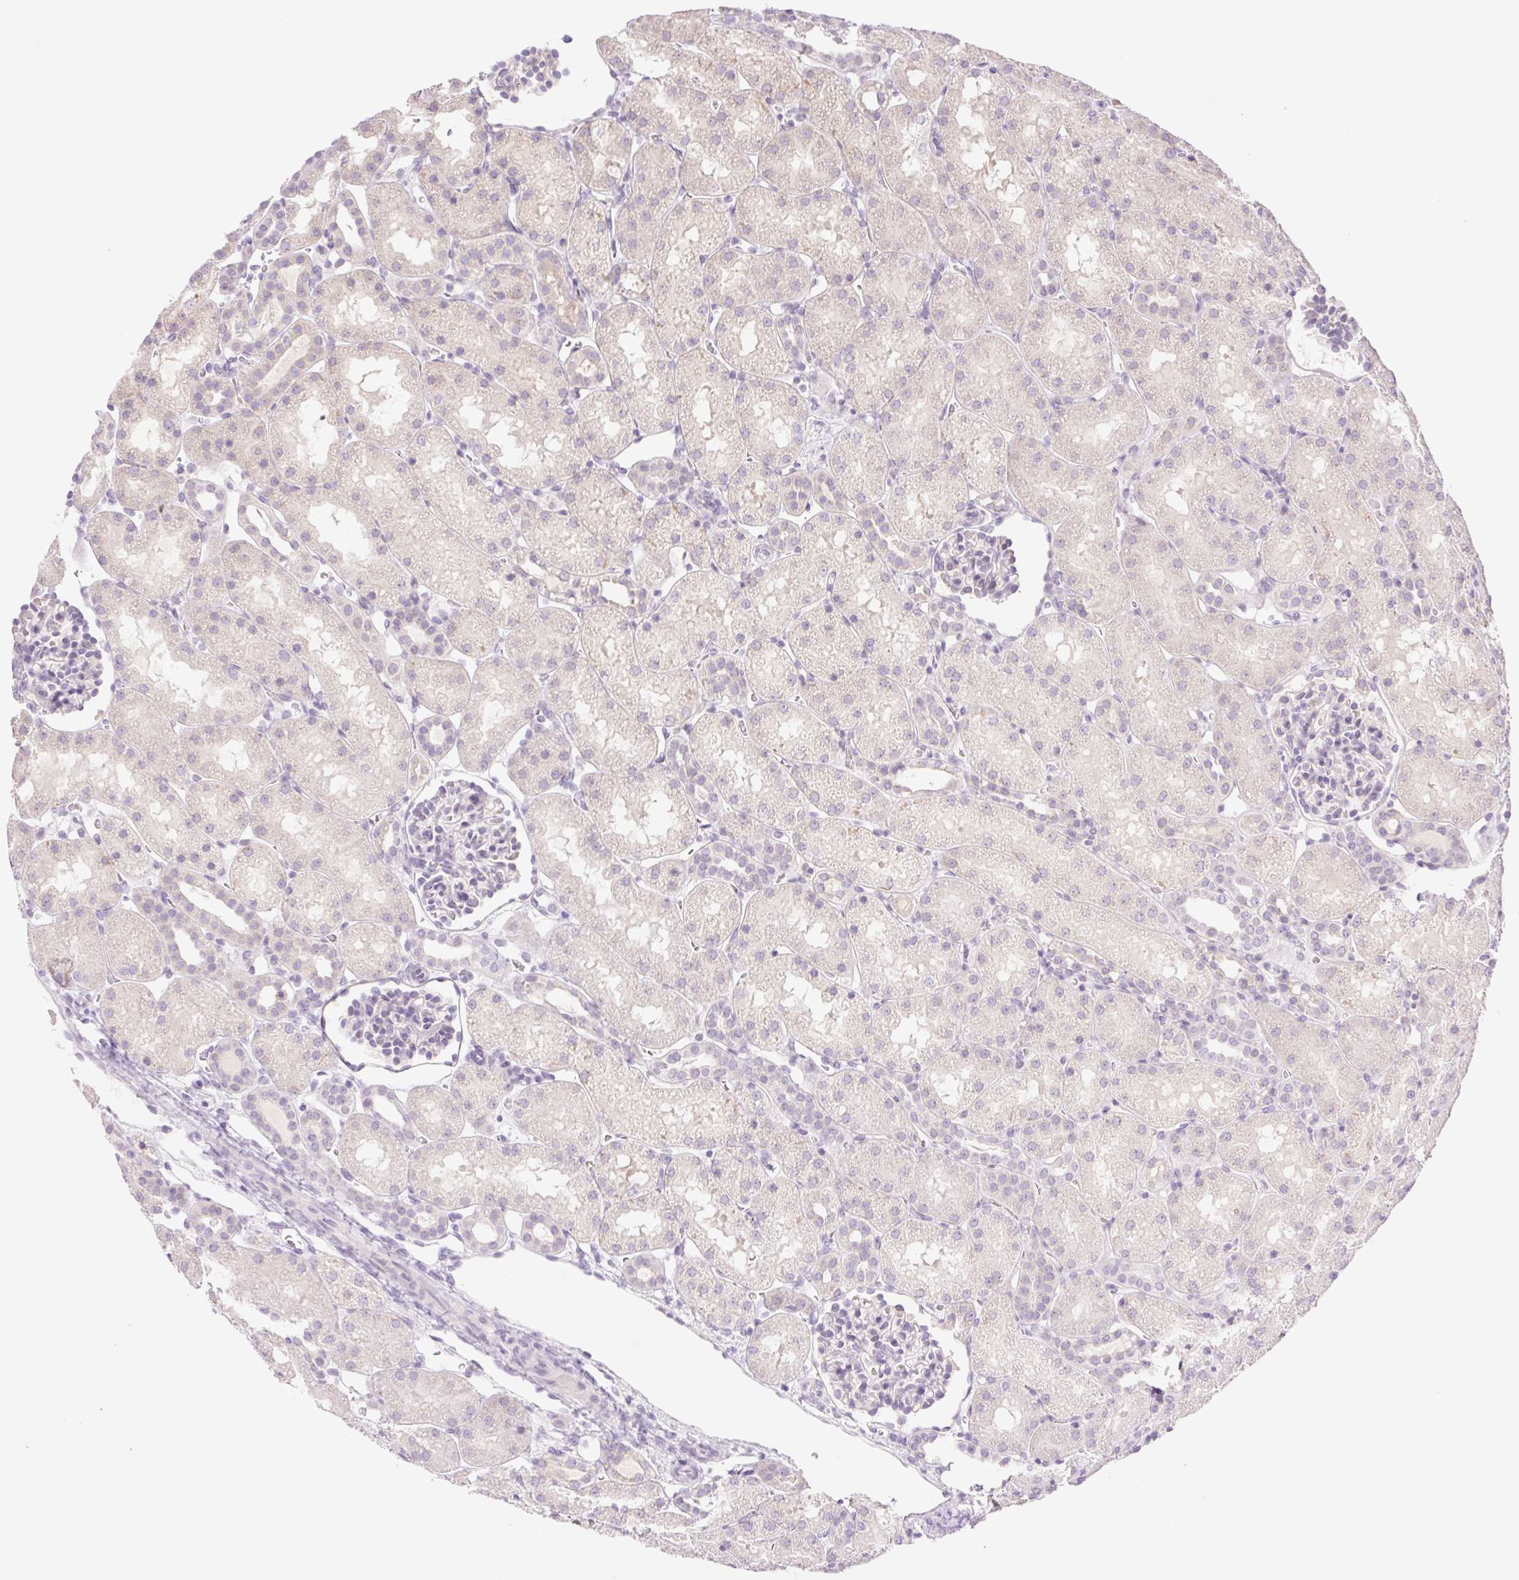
{"staining": {"intensity": "negative", "quantity": "none", "location": "none"}, "tissue": "kidney", "cell_type": "Cells in glomeruli", "image_type": "normal", "snomed": [{"axis": "morphology", "description": "Normal tissue, NOS"}, {"axis": "topography", "description": "Kidney"}], "caption": "Immunohistochemistry (IHC) photomicrograph of benign kidney: kidney stained with DAB (3,3'-diaminobenzidine) exhibits no significant protein expression in cells in glomeruli.", "gene": "TBX15", "patient": {"sex": "male", "age": 2}}